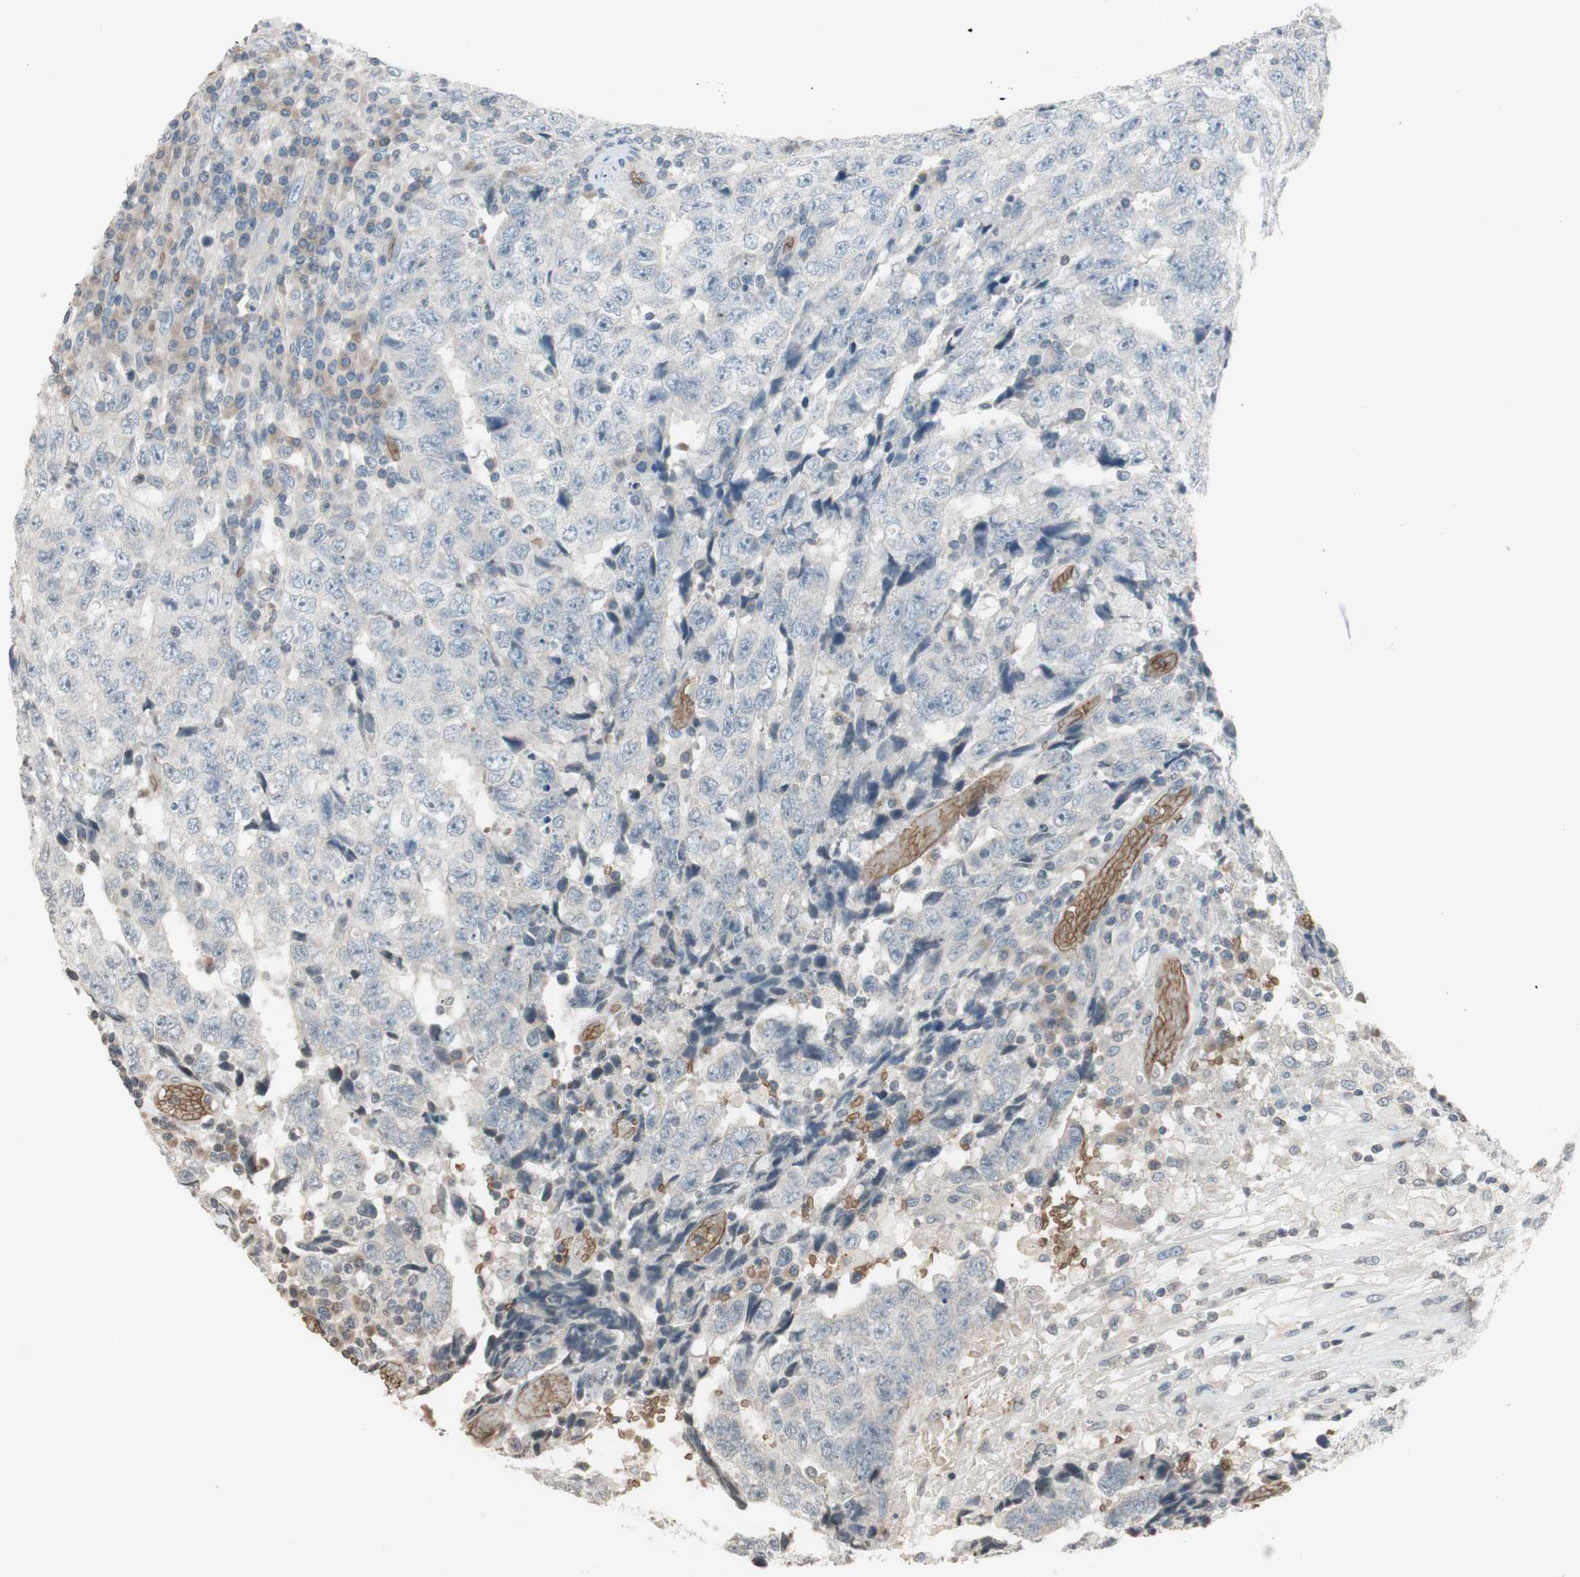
{"staining": {"intensity": "negative", "quantity": "none", "location": "none"}, "tissue": "testis cancer", "cell_type": "Tumor cells", "image_type": "cancer", "snomed": [{"axis": "morphology", "description": "Necrosis, NOS"}, {"axis": "morphology", "description": "Carcinoma, Embryonal, NOS"}, {"axis": "topography", "description": "Testis"}], "caption": "Immunohistochemistry (IHC) photomicrograph of neoplastic tissue: human testis embryonal carcinoma stained with DAB (3,3'-diaminobenzidine) exhibits no significant protein expression in tumor cells.", "gene": "GYPC", "patient": {"sex": "male", "age": 19}}